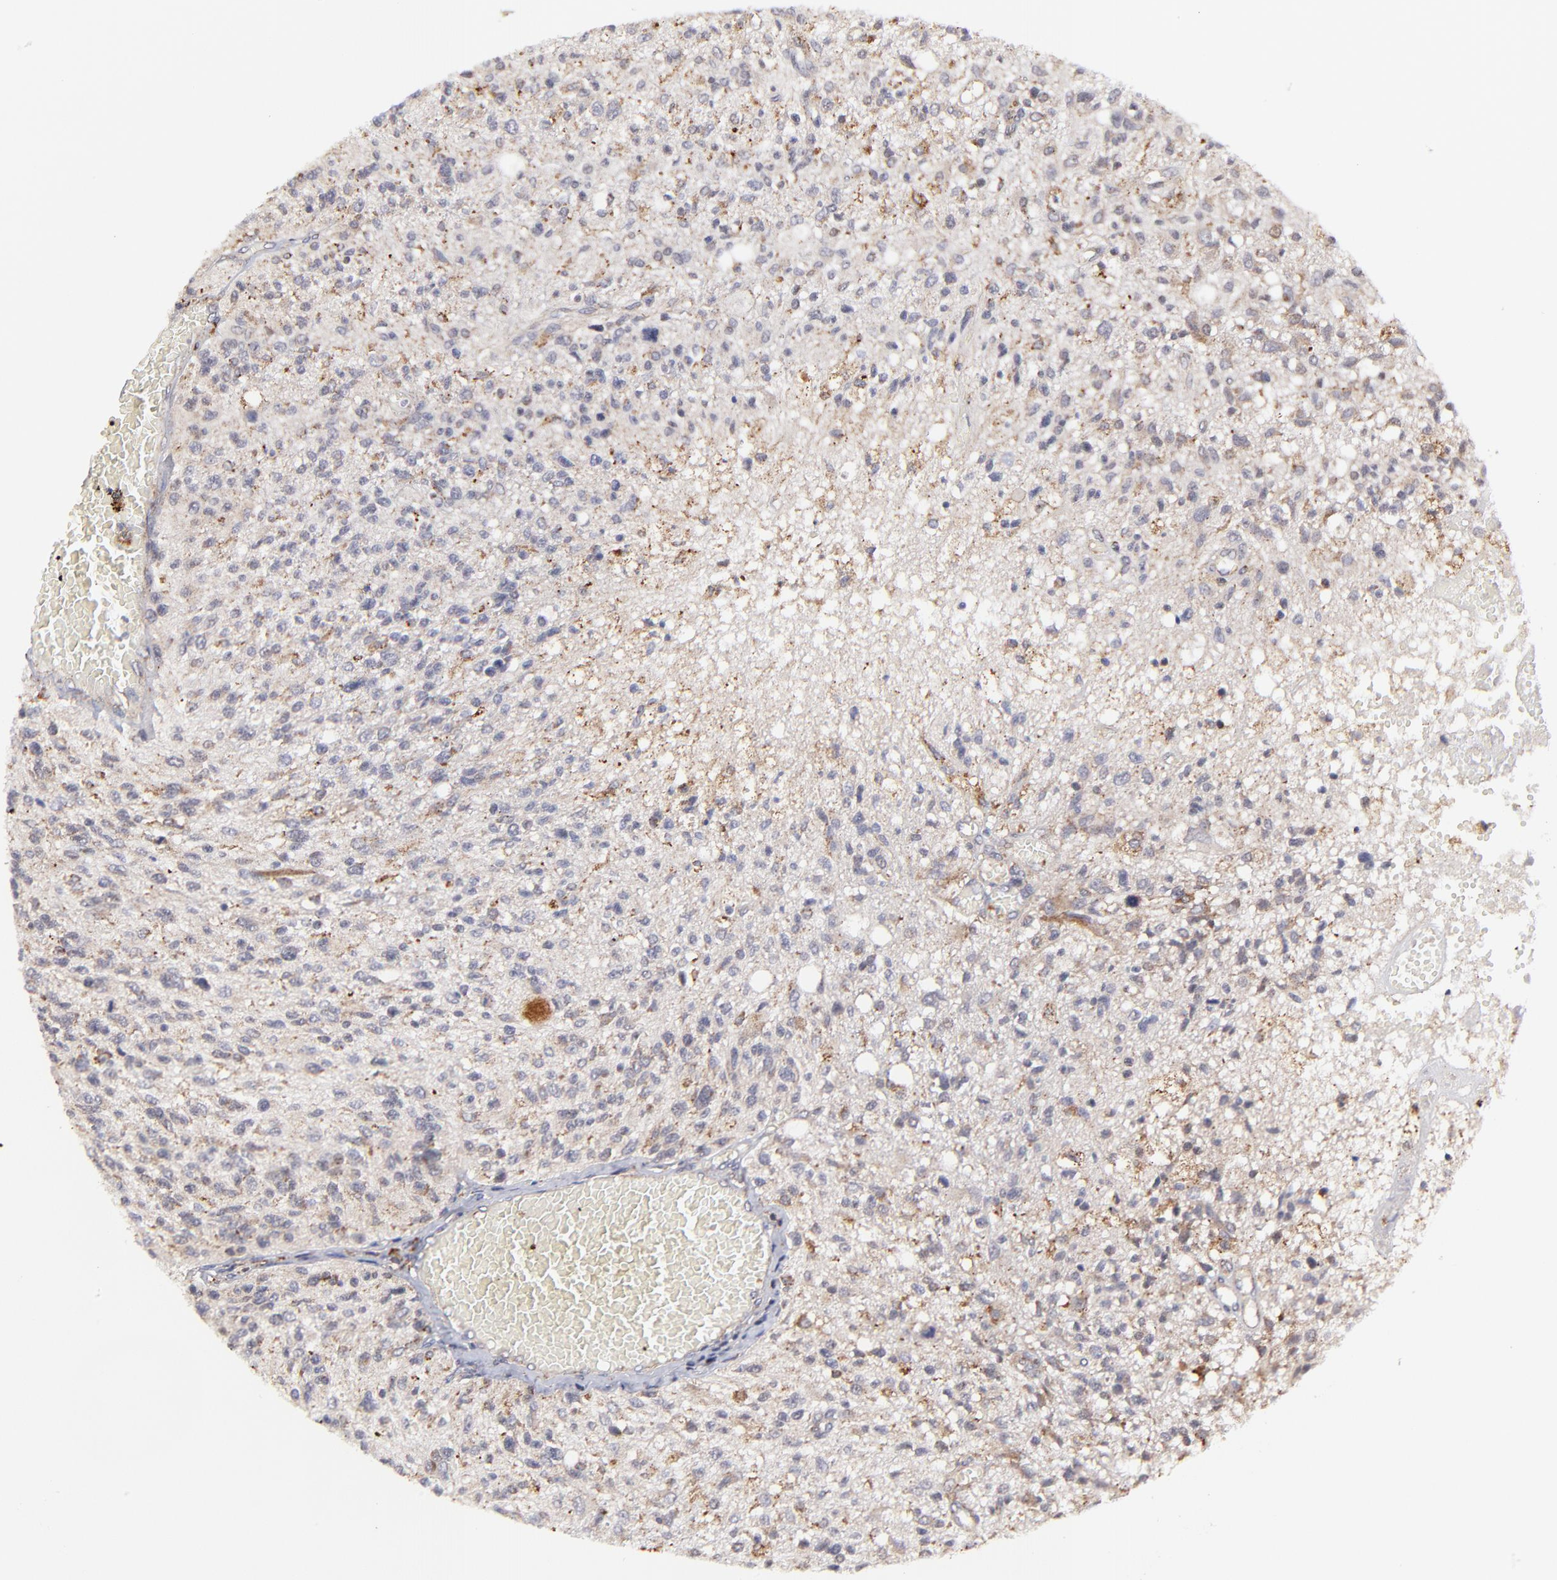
{"staining": {"intensity": "moderate", "quantity": "<25%", "location": "cytoplasmic/membranous"}, "tissue": "glioma", "cell_type": "Tumor cells", "image_type": "cancer", "snomed": [{"axis": "morphology", "description": "Glioma, malignant, High grade"}, {"axis": "topography", "description": "Cerebral cortex"}], "caption": "Moderate cytoplasmic/membranous staining for a protein is appreciated in about <25% of tumor cells of malignant glioma (high-grade) using immunohistochemistry (IHC).", "gene": "MAP2K7", "patient": {"sex": "male", "age": 76}}